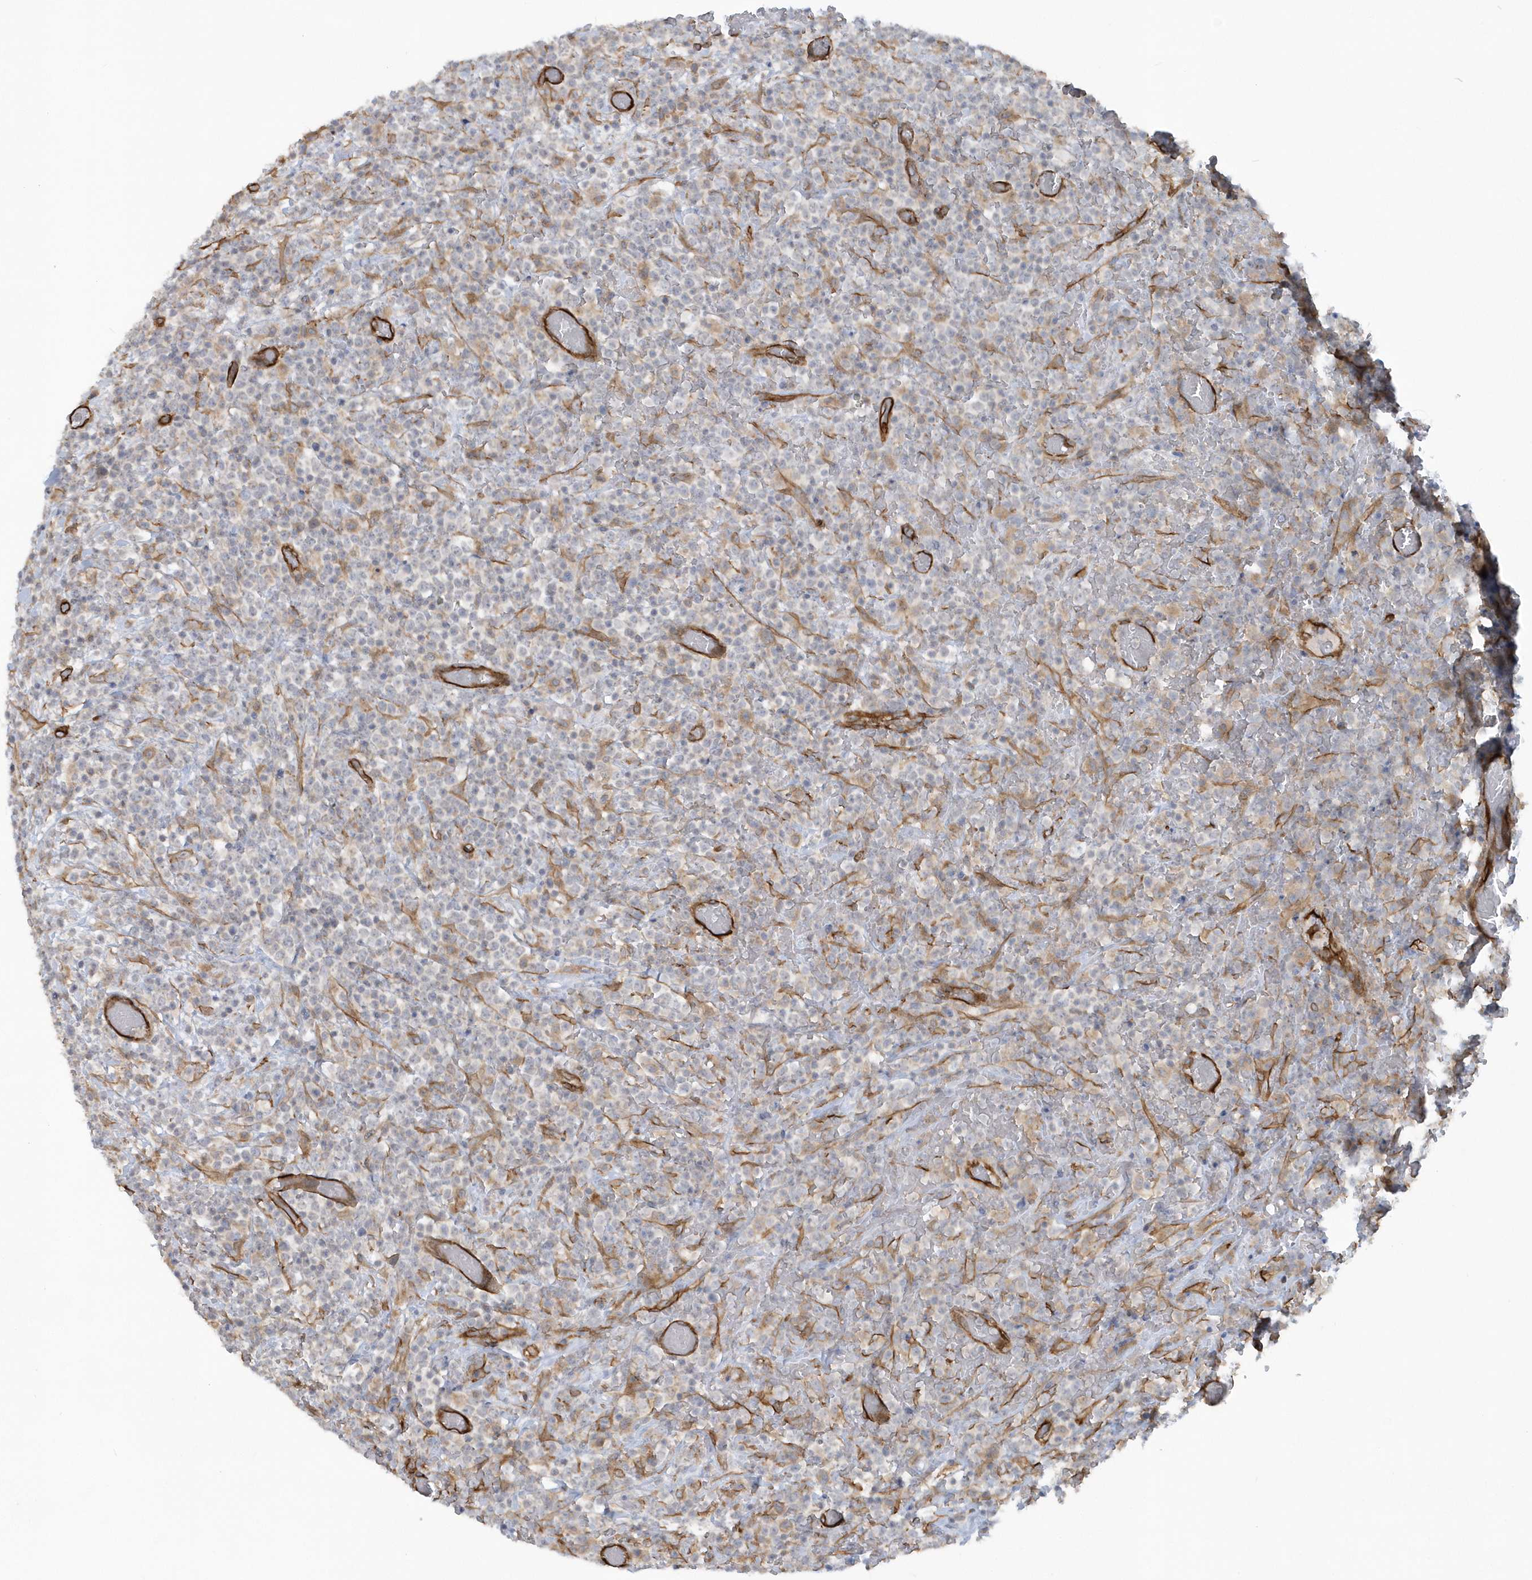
{"staining": {"intensity": "negative", "quantity": "none", "location": "none"}, "tissue": "lymphoma", "cell_type": "Tumor cells", "image_type": "cancer", "snomed": [{"axis": "morphology", "description": "Malignant lymphoma, non-Hodgkin's type, High grade"}, {"axis": "topography", "description": "Colon"}], "caption": "Protein analysis of high-grade malignant lymphoma, non-Hodgkin's type demonstrates no significant staining in tumor cells.", "gene": "RAI14", "patient": {"sex": "female", "age": 53}}